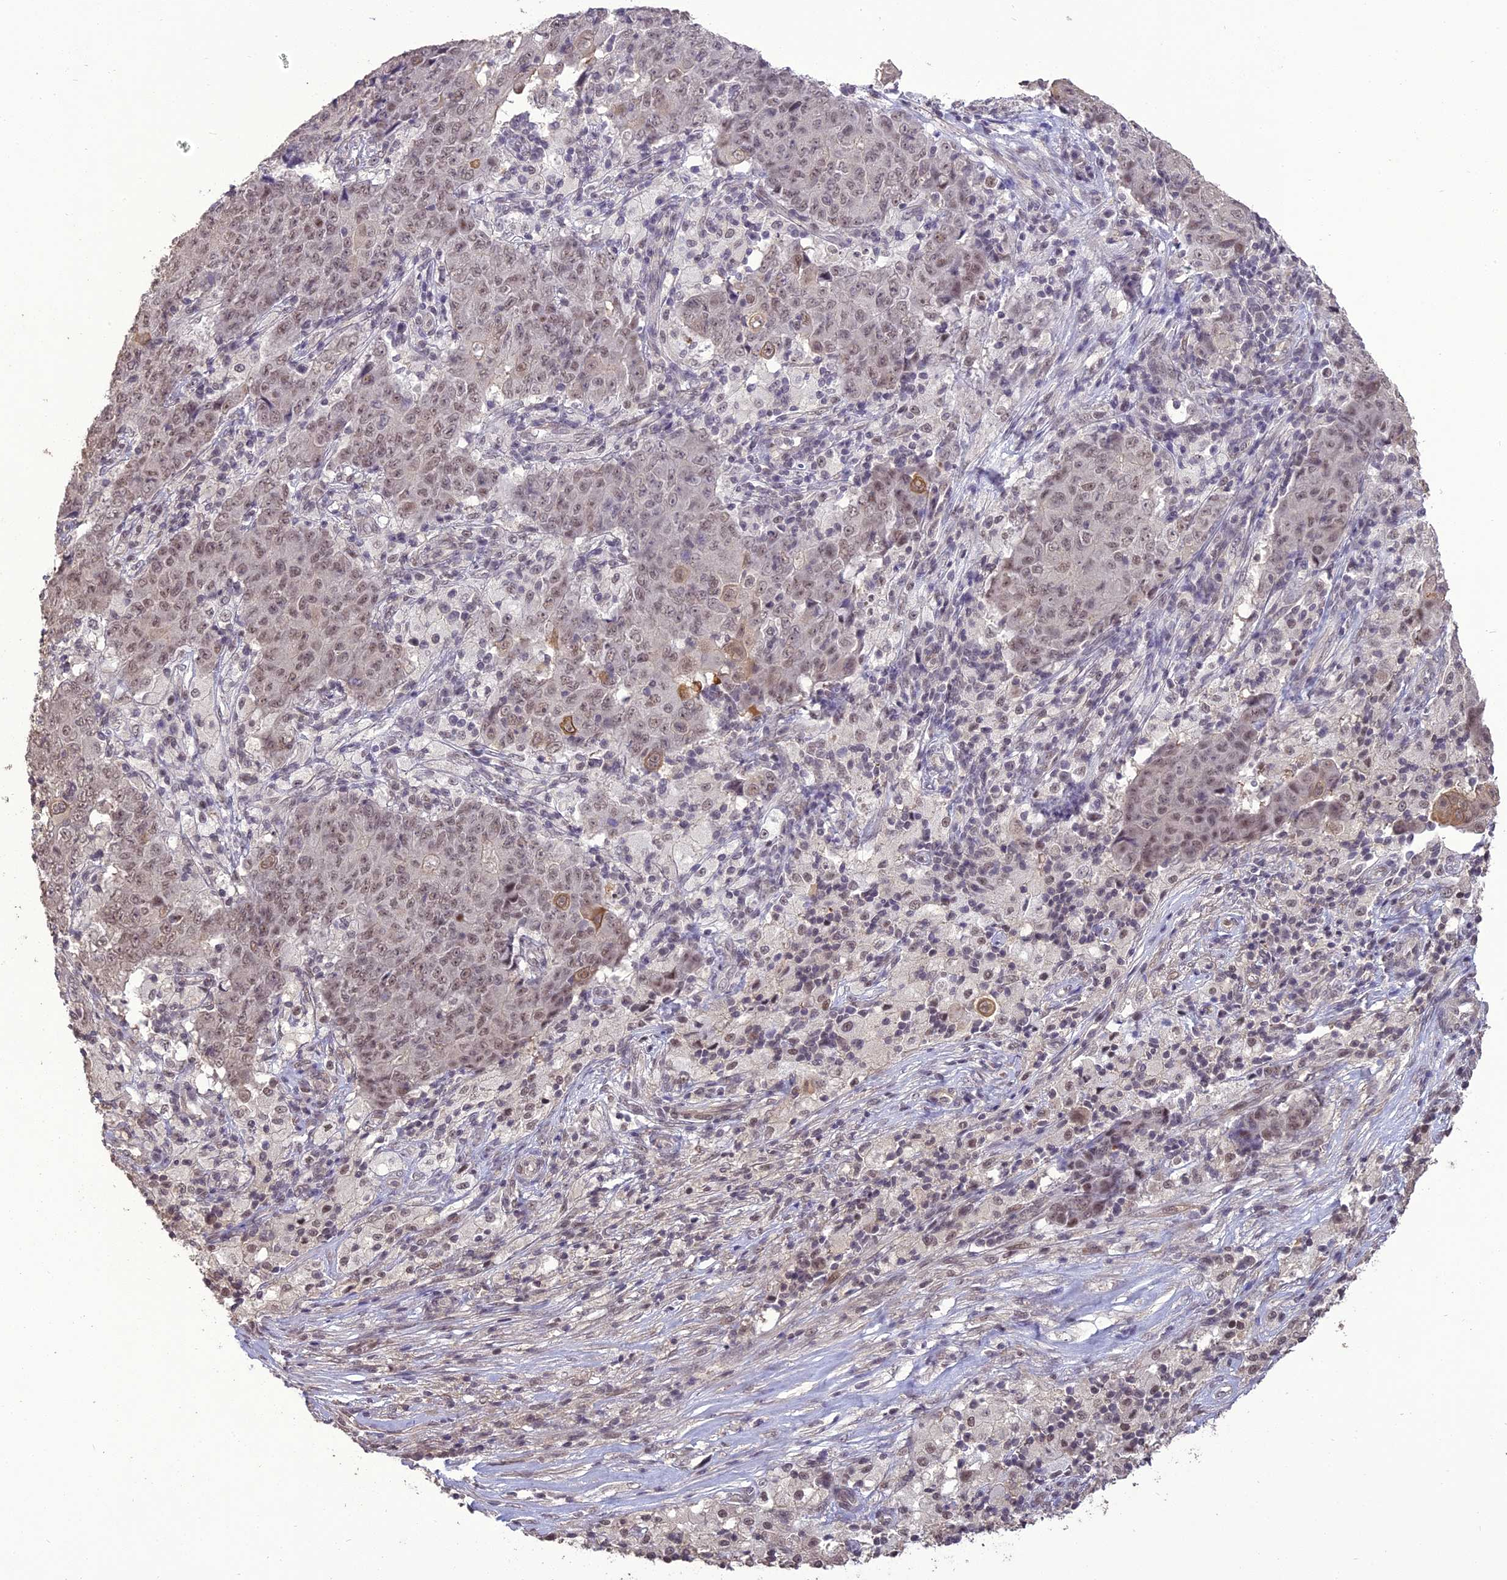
{"staining": {"intensity": "weak", "quantity": ">75%", "location": "nuclear"}, "tissue": "ovarian cancer", "cell_type": "Tumor cells", "image_type": "cancer", "snomed": [{"axis": "morphology", "description": "Carcinoma, endometroid"}, {"axis": "topography", "description": "Ovary"}], "caption": "DAB immunohistochemical staining of ovarian endometroid carcinoma demonstrates weak nuclear protein expression in about >75% of tumor cells. (brown staining indicates protein expression, while blue staining denotes nuclei).", "gene": "TIGD7", "patient": {"sex": "female", "age": 42}}